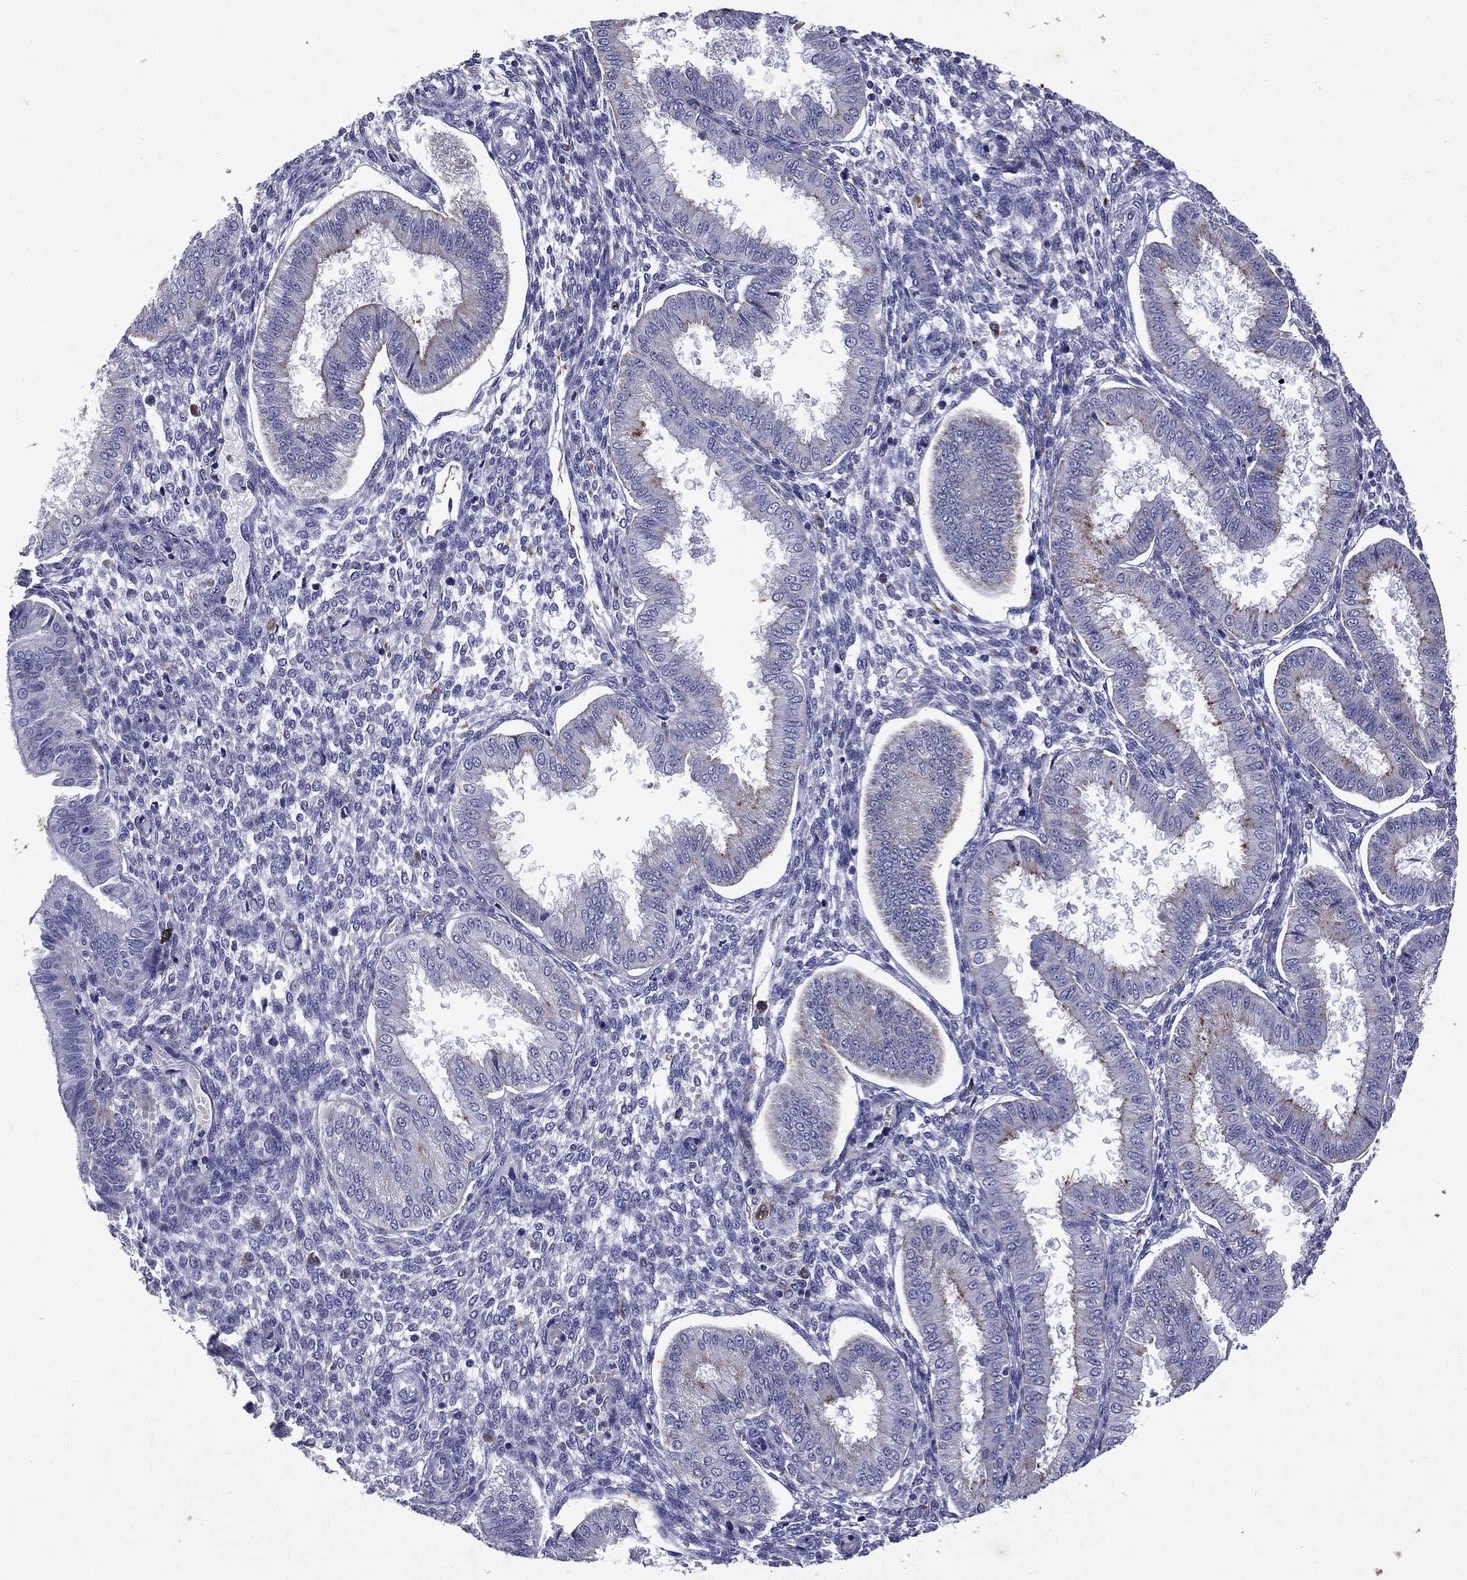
{"staining": {"intensity": "negative", "quantity": "none", "location": "none"}, "tissue": "endometrium", "cell_type": "Cells in endometrial stroma", "image_type": "normal", "snomed": [{"axis": "morphology", "description": "Normal tissue, NOS"}, {"axis": "topography", "description": "Endometrium"}], "caption": "An image of endometrium stained for a protein exhibits no brown staining in cells in endometrial stroma.", "gene": "MADCAM1", "patient": {"sex": "female", "age": 43}}